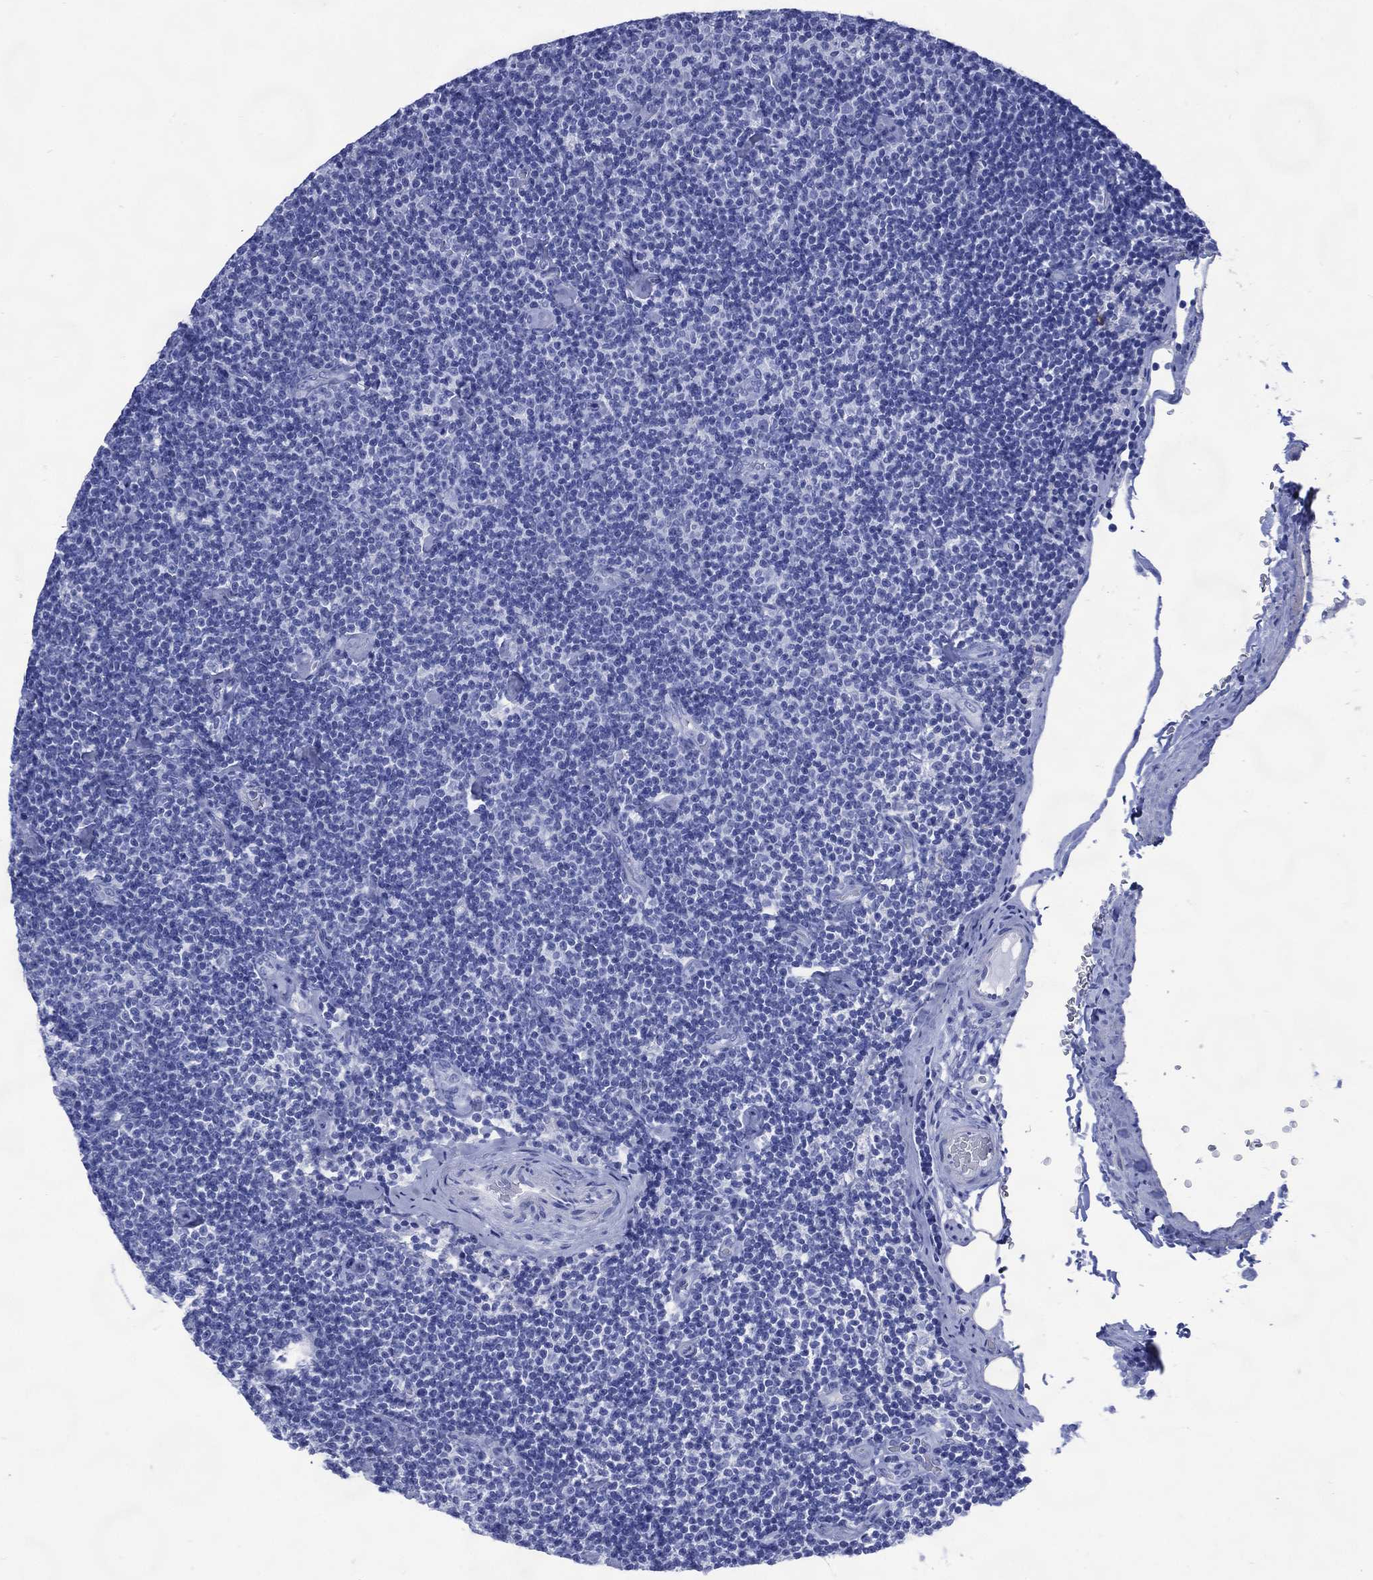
{"staining": {"intensity": "negative", "quantity": "none", "location": "none"}, "tissue": "lymphoma", "cell_type": "Tumor cells", "image_type": "cancer", "snomed": [{"axis": "morphology", "description": "Malignant lymphoma, non-Hodgkin's type, Low grade"}, {"axis": "topography", "description": "Lymph node"}], "caption": "This is an immunohistochemistry (IHC) photomicrograph of lymphoma. There is no positivity in tumor cells.", "gene": "SHCBP1L", "patient": {"sex": "male", "age": 81}}